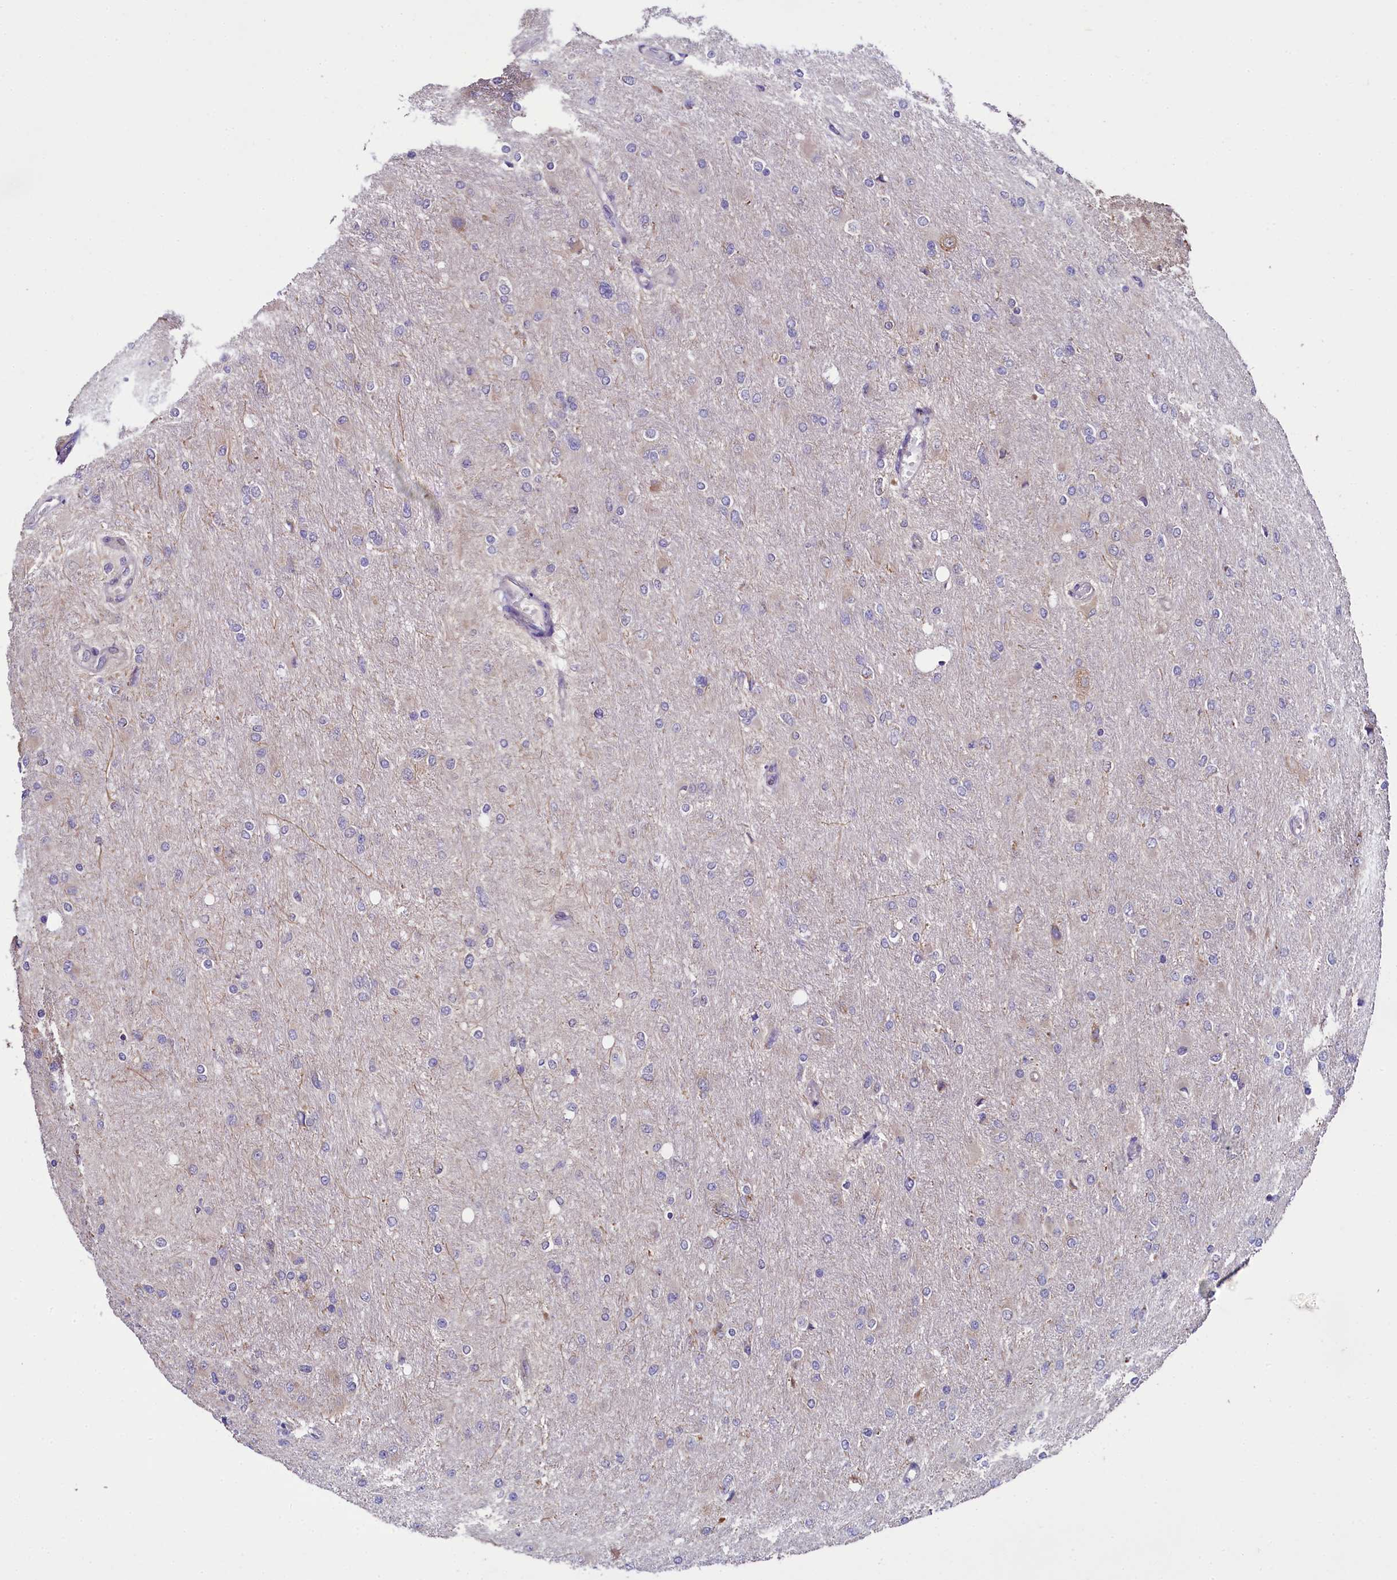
{"staining": {"intensity": "negative", "quantity": "none", "location": "none"}, "tissue": "glioma", "cell_type": "Tumor cells", "image_type": "cancer", "snomed": [{"axis": "morphology", "description": "Glioma, malignant, High grade"}, {"axis": "topography", "description": "Cerebral cortex"}], "caption": "Immunohistochemical staining of human malignant glioma (high-grade) reveals no significant positivity in tumor cells.", "gene": "MRPL57", "patient": {"sex": "female", "age": 36}}